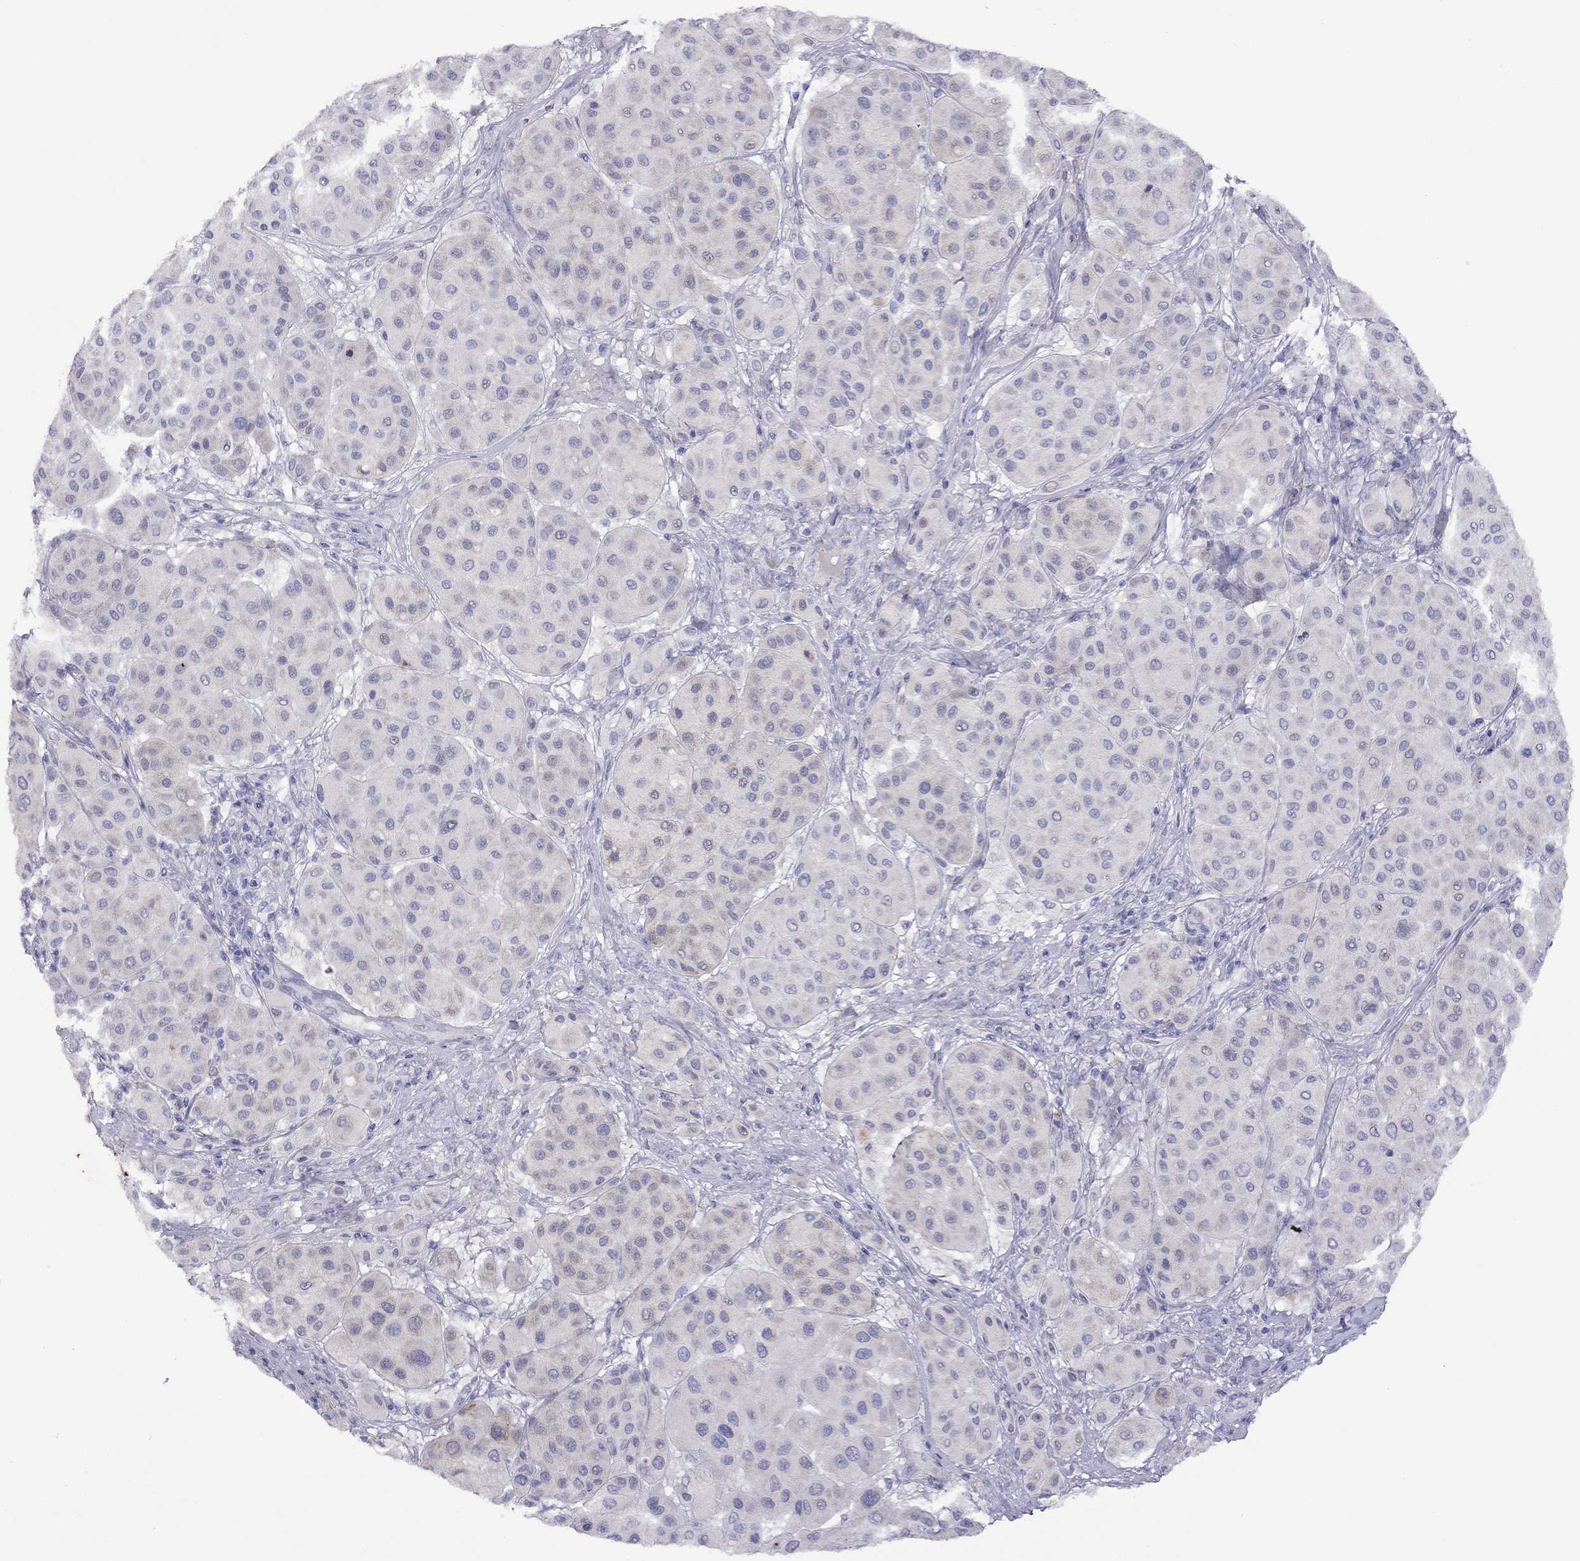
{"staining": {"intensity": "negative", "quantity": "none", "location": "none"}, "tissue": "melanoma", "cell_type": "Tumor cells", "image_type": "cancer", "snomed": [{"axis": "morphology", "description": "Malignant melanoma, Metastatic site"}, {"axis": "topography", "description": "Smooth muscle"}], "caption": "The immunohistochemistry (IHC) image has no significant expression in tumor cells of melanoma tissue.", "gene": "CPNE4", "patient": {"sex": "male", "age": 41}}